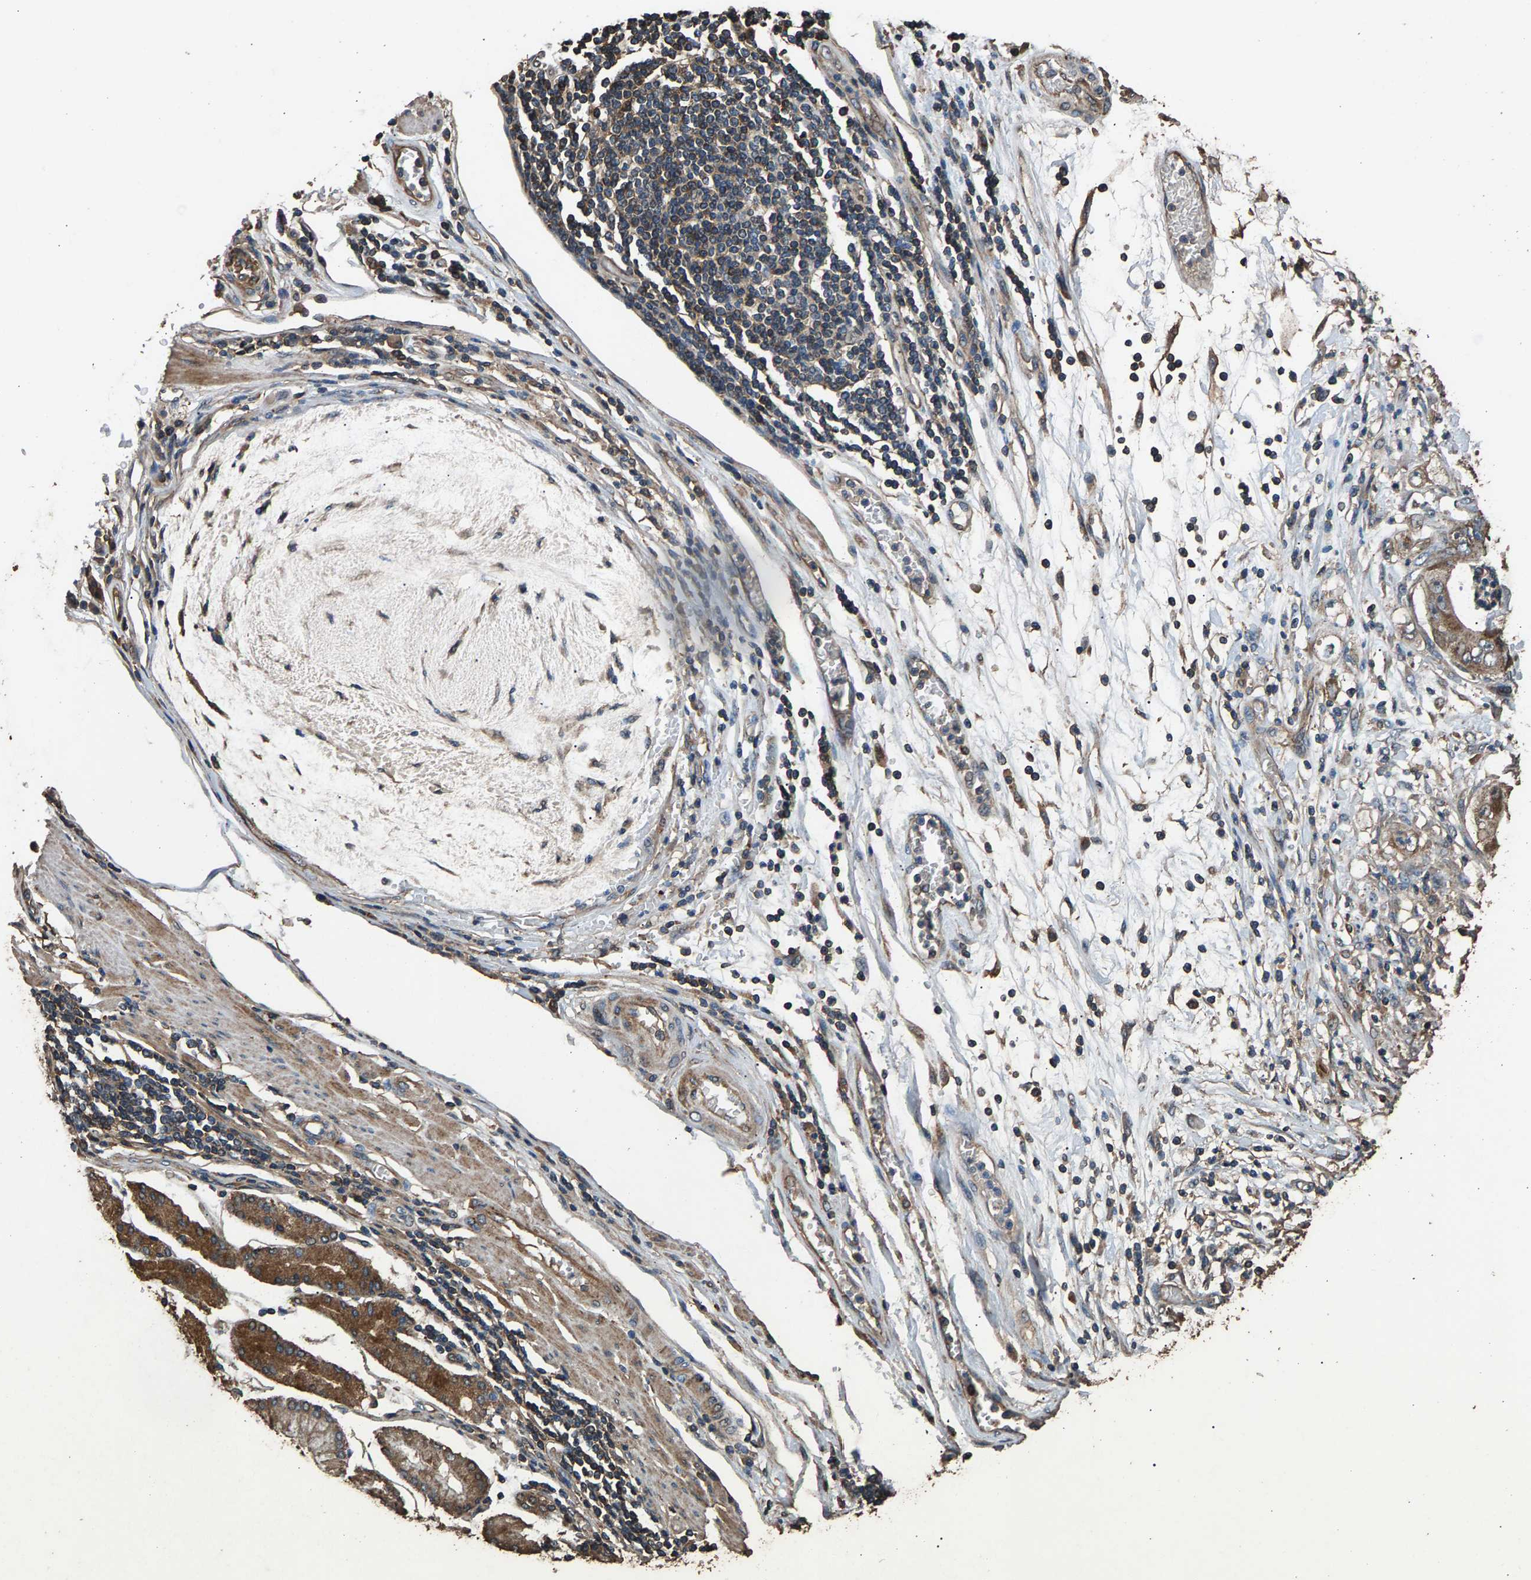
{"staining": {"intensity": "moderate", "quantity": "25%-75%", "location": "cytoplasmic/membranous"}, "tissue": "stomach cancer", "cell_type": "Tumor cells", "image_type": "cancer", "snomed": [{"axis": "morphology", "description": "Adenocarcinoma, NOS"}, {"axis": "topography", "description": "Stomach"}], "caption": "Human stomach adenocarcinoma stained with a brown dye shows moderate cytoplasmic/membranous positive staining in about 25%-75% of tumor cells.", "gene": "MRPL27", "patient": {"sex": "female", "age": 73}}